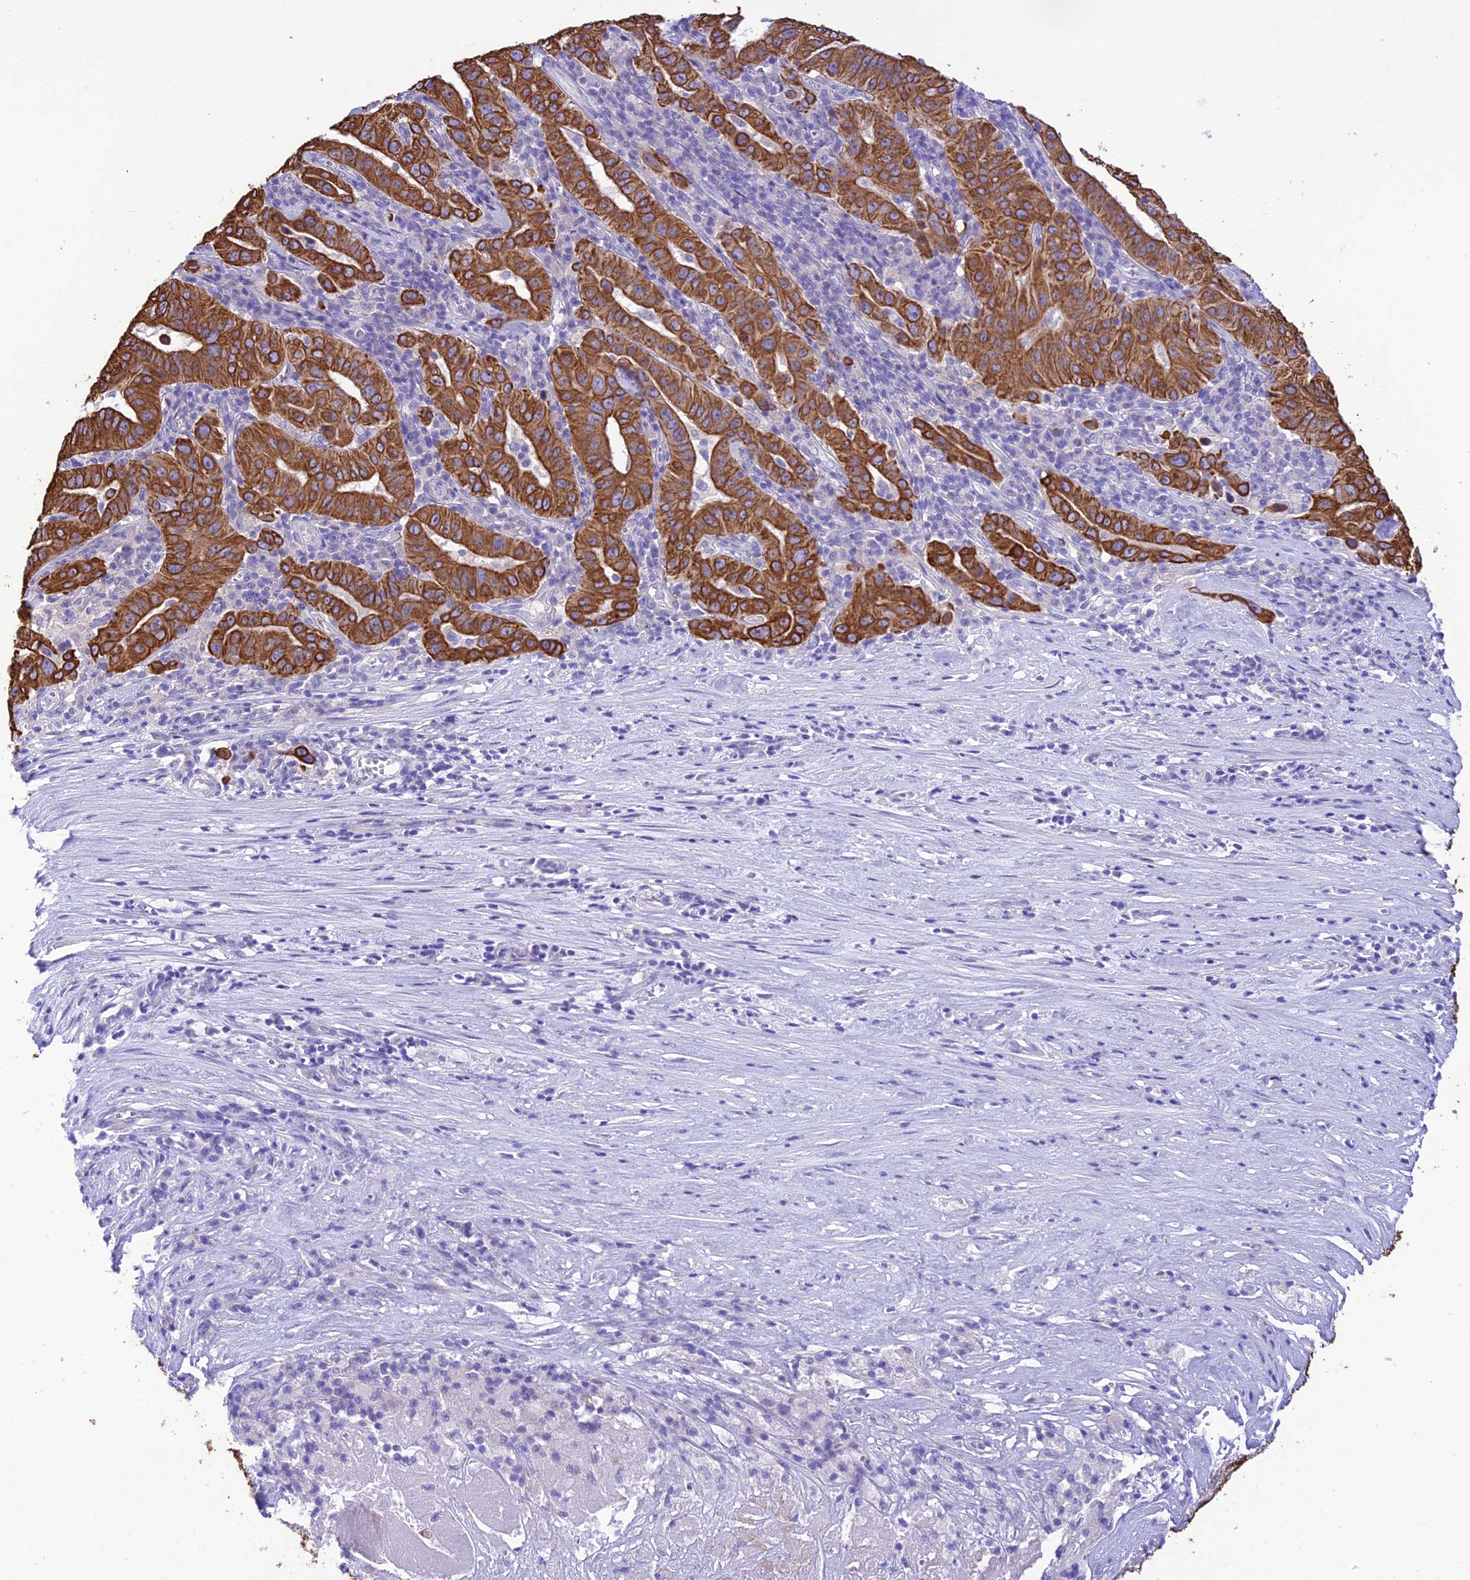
{"staining": {"intensity": "strong", "quantity": ">75%", "location": "cytoplasmic/membranous"}, "tissue": "pancreatic cancer", "cell_type": "Tumor cells", "image_type": "cancer", "snomed": [{"axis": "morphology", "description": "Adenocarcinoma, NOS"}, {"axis": "topography", "description": "Pancreas"}], "caption": "Pancreatic cancer (adenocarcinoma) stained with a protein marker exhibits strong staining in tumor cells.", "gene": "VPS52", "patient": {"sex": "male", "age": 63}}